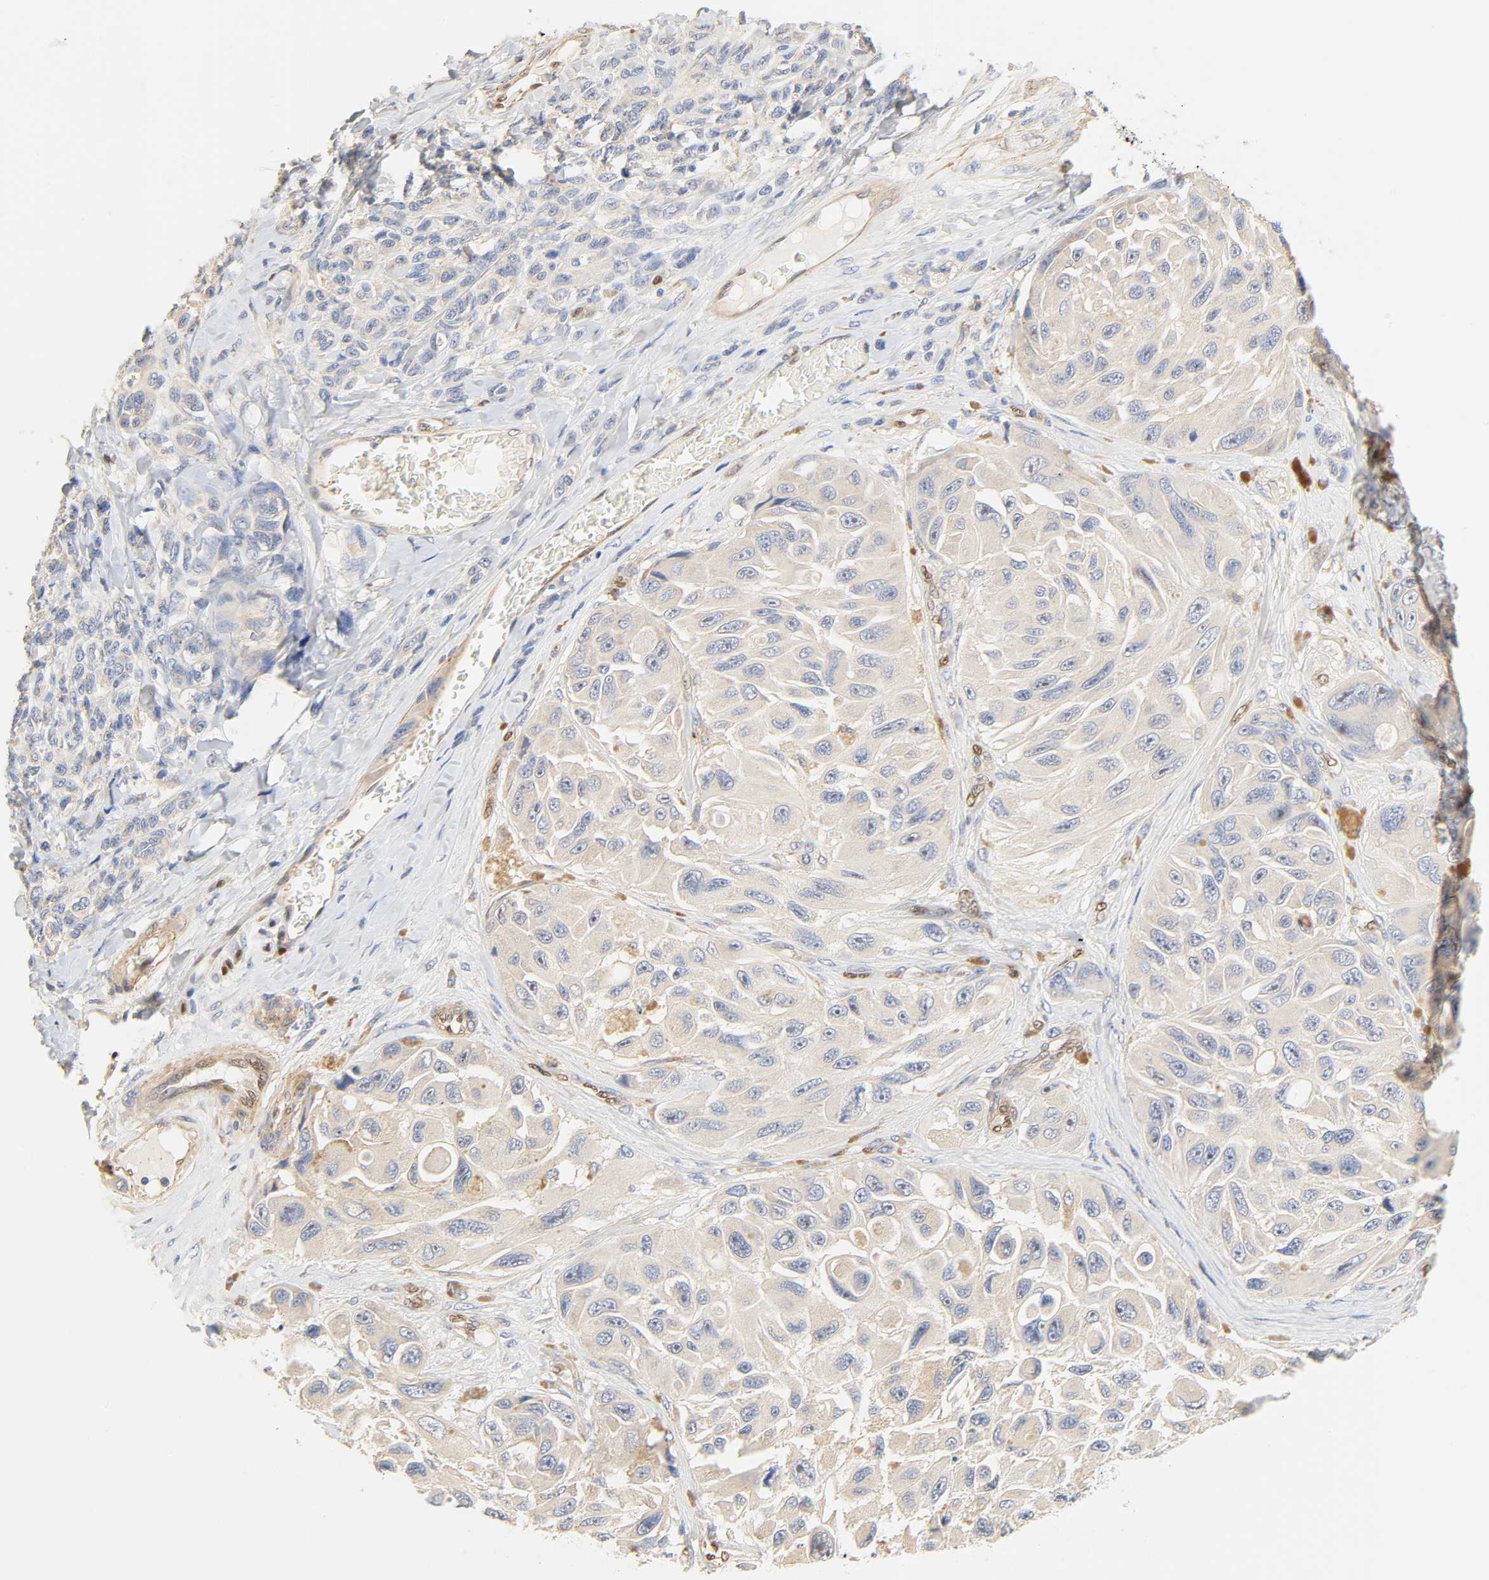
{"staining": {"intensity": "negative", "quantity": "none", "location": "none"}, "tissue": "melanoma", "cell_type": "Tumor cells", "image_type": "cancer", "snomed": [{"axis": "morphology", "description": "Malignant melanoma, NOS"}, {"axis": "topography", "description": "Skin"}], "caption": "There is no significant staining in tumor cells of melanoma.", "gene": "BORCS8-MEF2B", "patient": {"sex": "female", "age": 73}}